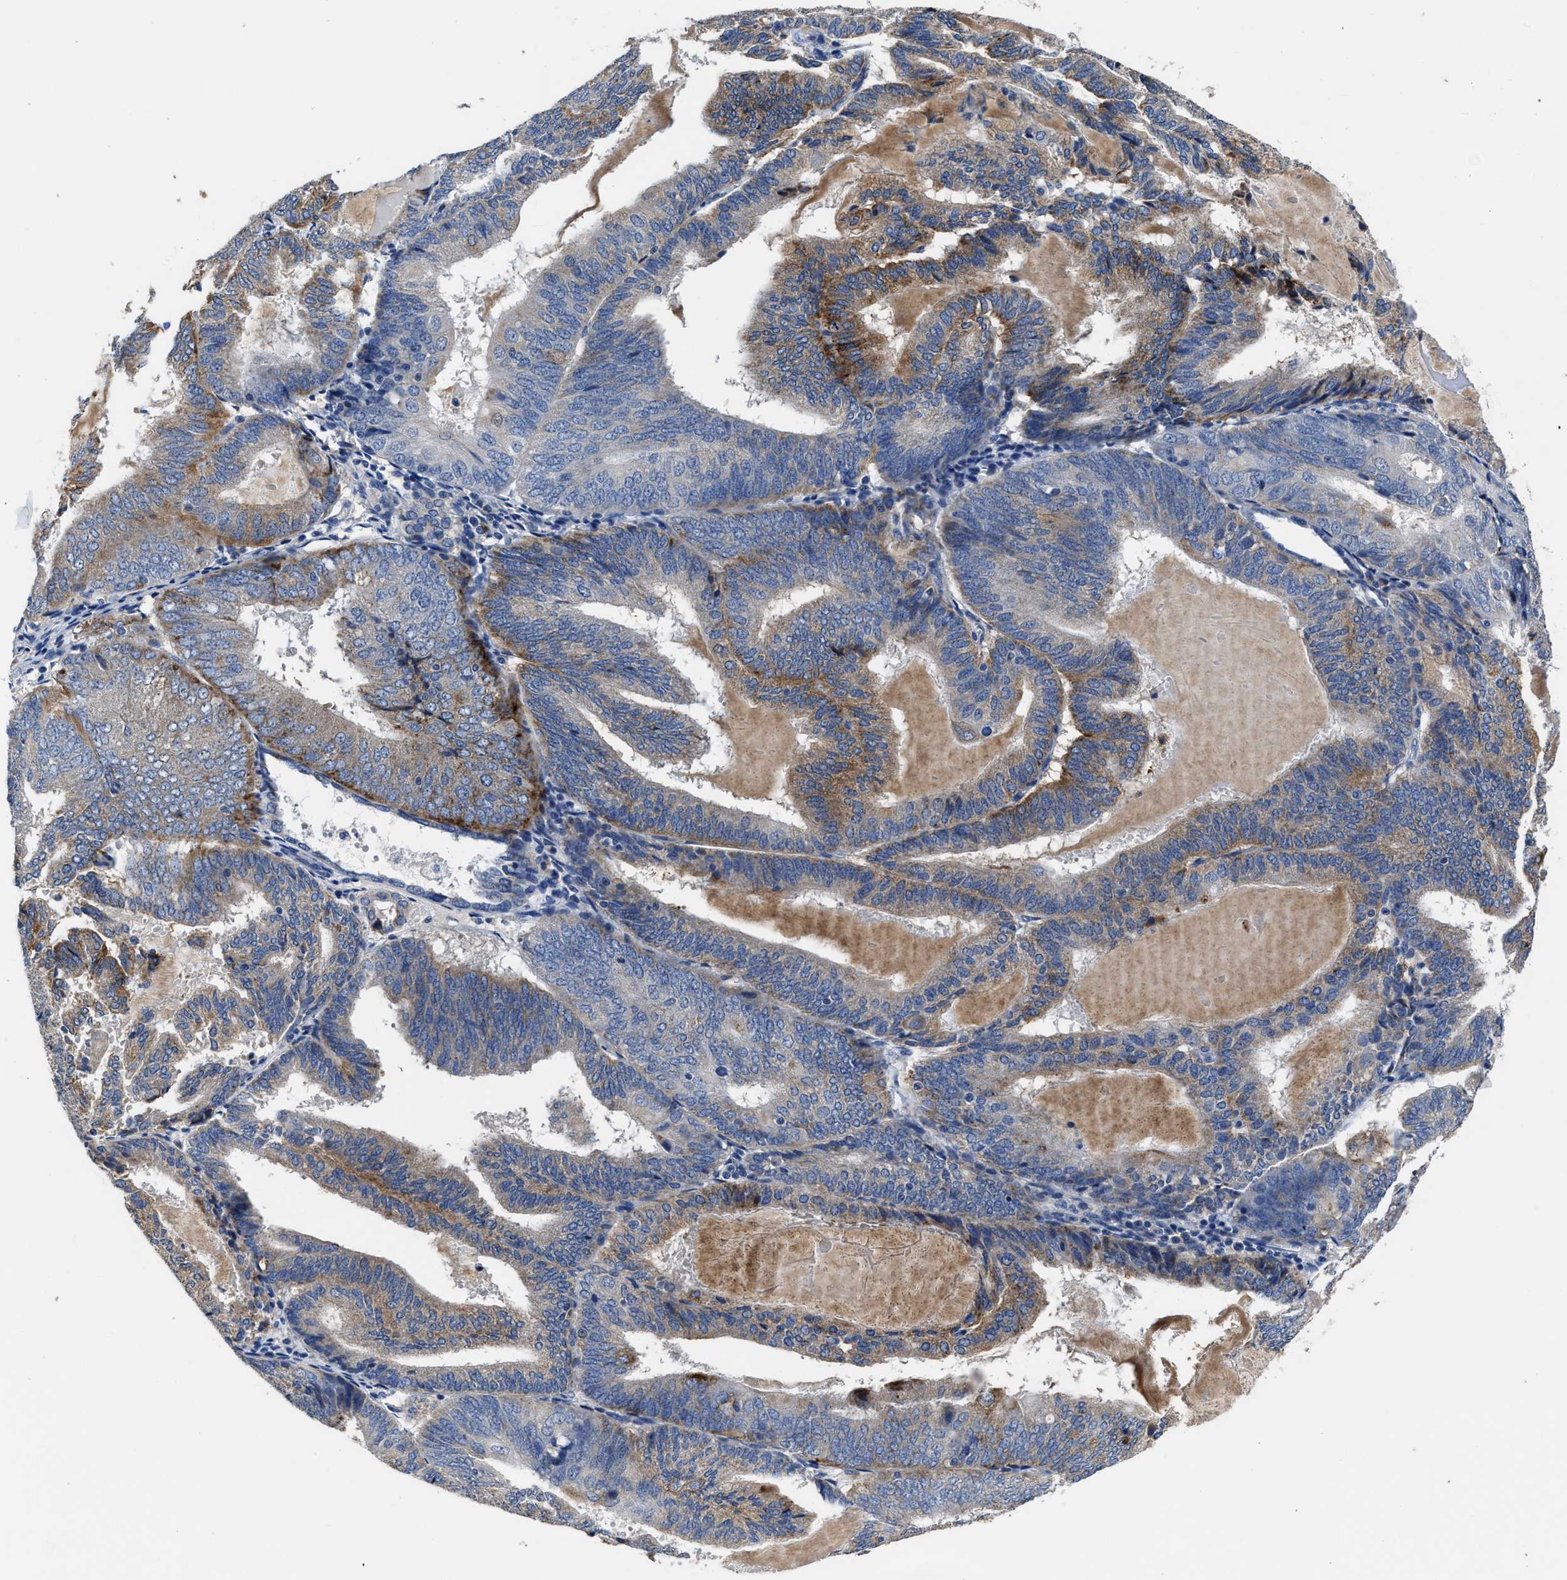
{"staining": {"intensity": "moderate", "quantity": "<25%", "location": "cytoplasmic/membranous"}, "tissue": "endometrial cancer", "cell_type": "Tumor cells", "image_type": "cancer", "snomed": [{"axis": "morphology", "description": "Adenocarcinoma, NOS"}, {"axis": "topography", "description": "Endometrium"}], "caption": "Adenocarcinoma (endometrial) was stained to show a protein in brown. There is low levels of moderate cytoplasmic/membranous positivity in about <25% of tumor cells.", "gene": "UBR4", "patient": {"sex": "female", "age": 81}}